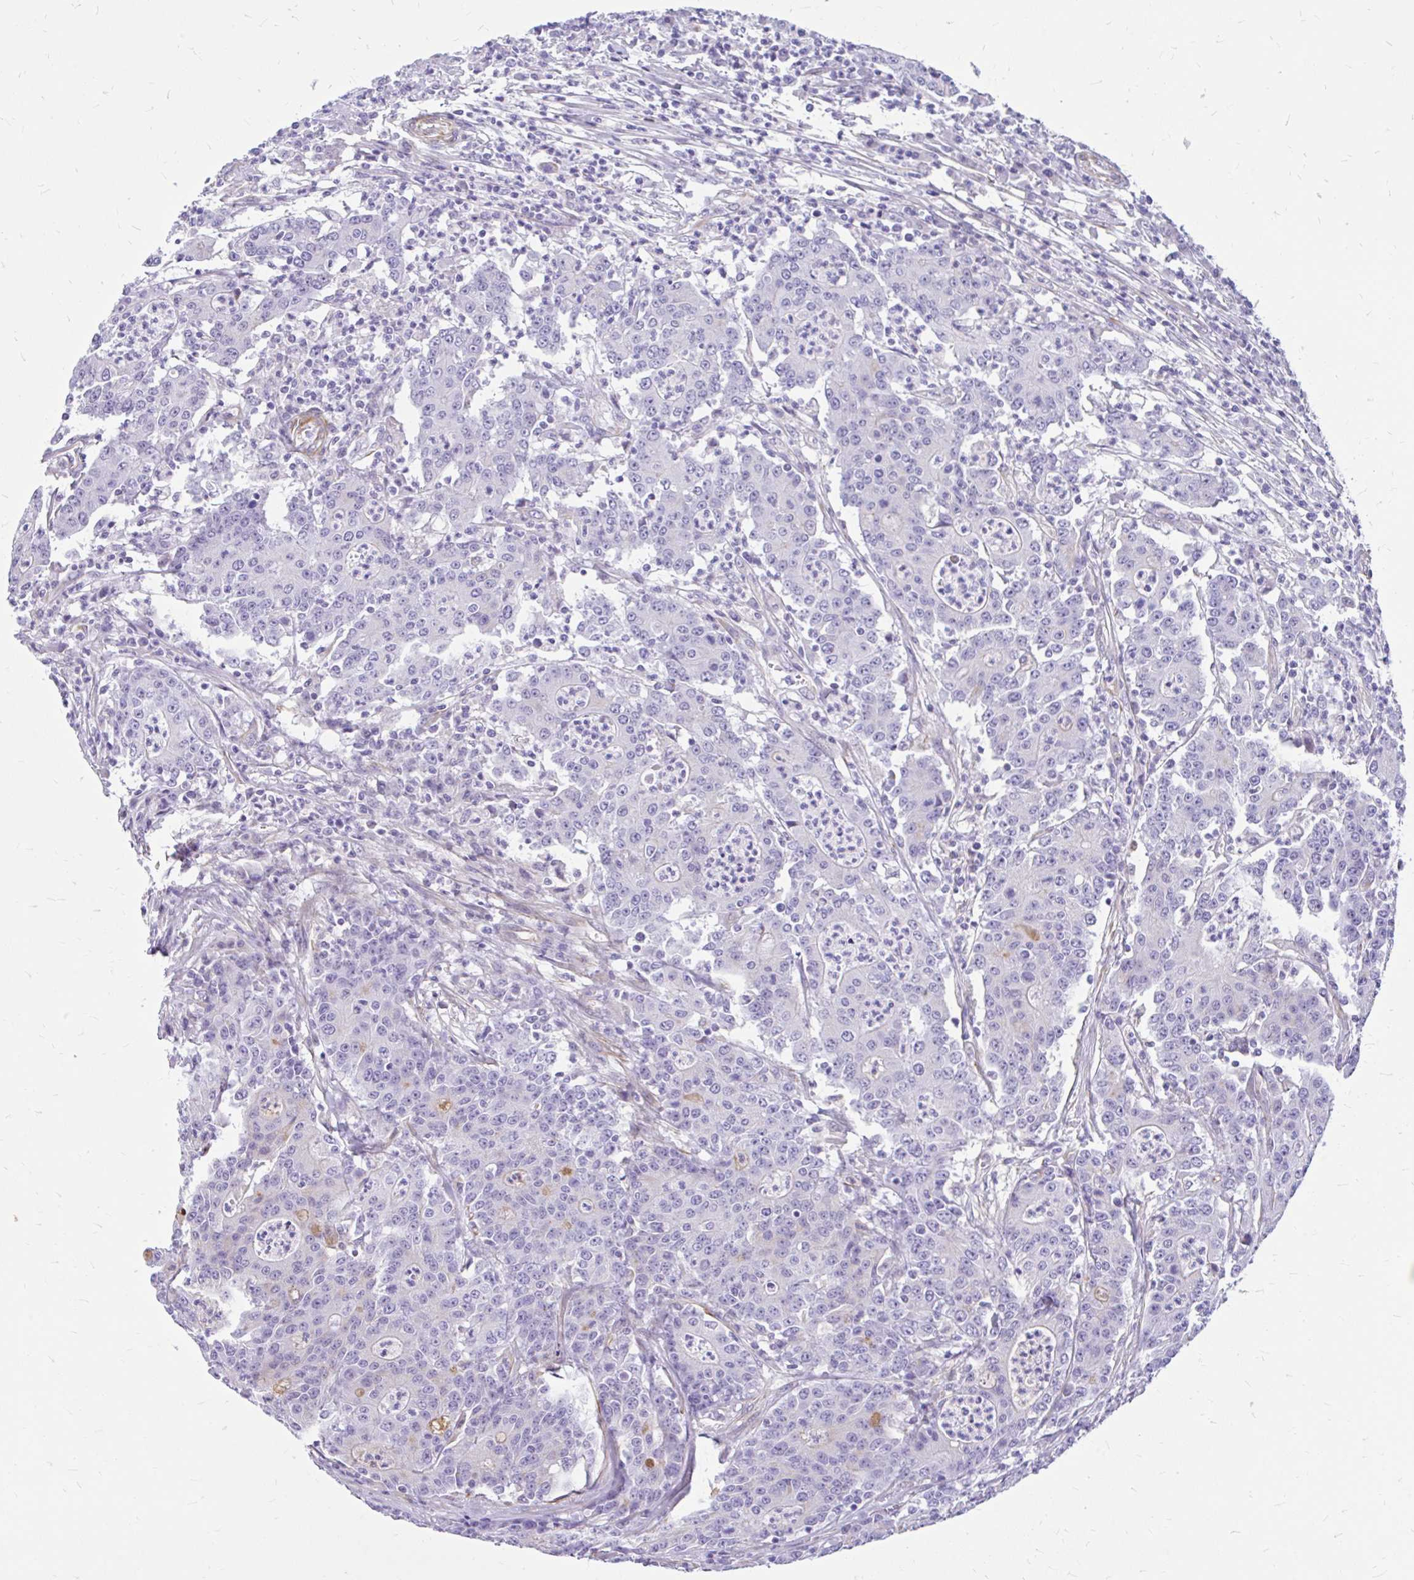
{"staining": {"intensity": "negative", "quantity": "none", "location": "none"}, "tissue": "colorectal cancer", "cell_type": "Tumor cells", "image_type": "cancer", "snomed": [{"axis": "morphology", "description": "Adenocarcinoma, NOS"}, {"axis": "topography", "description": "Colon"}], "caption": "Immunohistochemistry of human colorectal cancer displays no expression in tumor cells.", "gene": "FAM83C", "patient": {"sex": "male", "age": 83}}